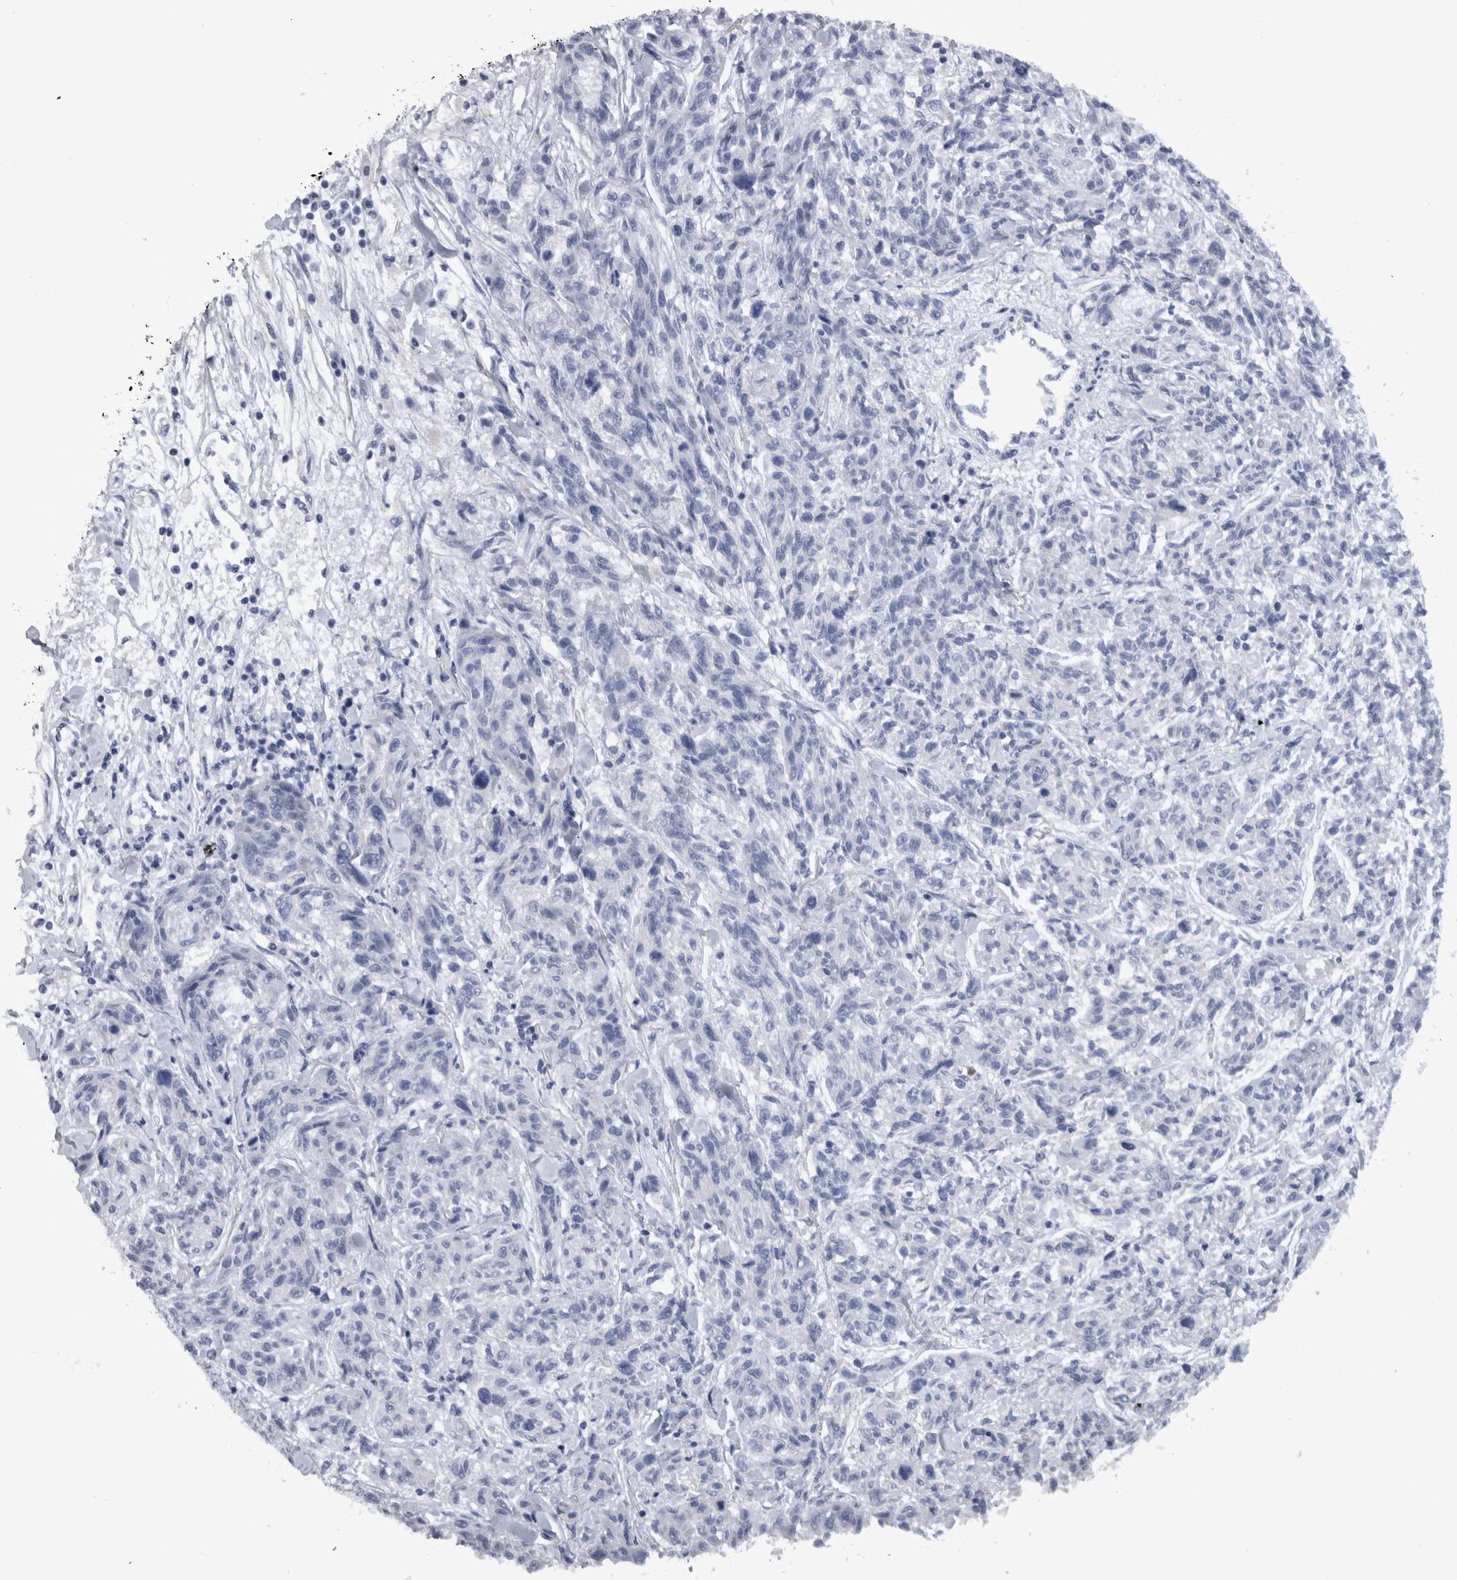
{"staining": {"intensity": "negative", "quantity": "none", "location": "none"}, "tissue": "melanoma", "cell_type": "Tumor cells", "image_type": "cancer", "snomed": [{"axis": "morphology", "description": "Malignant melanoma, NOS"}, {"axis": "topography", "description": "Skin"}], "caption": "The immunohistochemistry image has no significant staining in tumor cells of melanoma tissue.", "gene": "PAX5", "patient": {"sex": "male", "age": 53}}